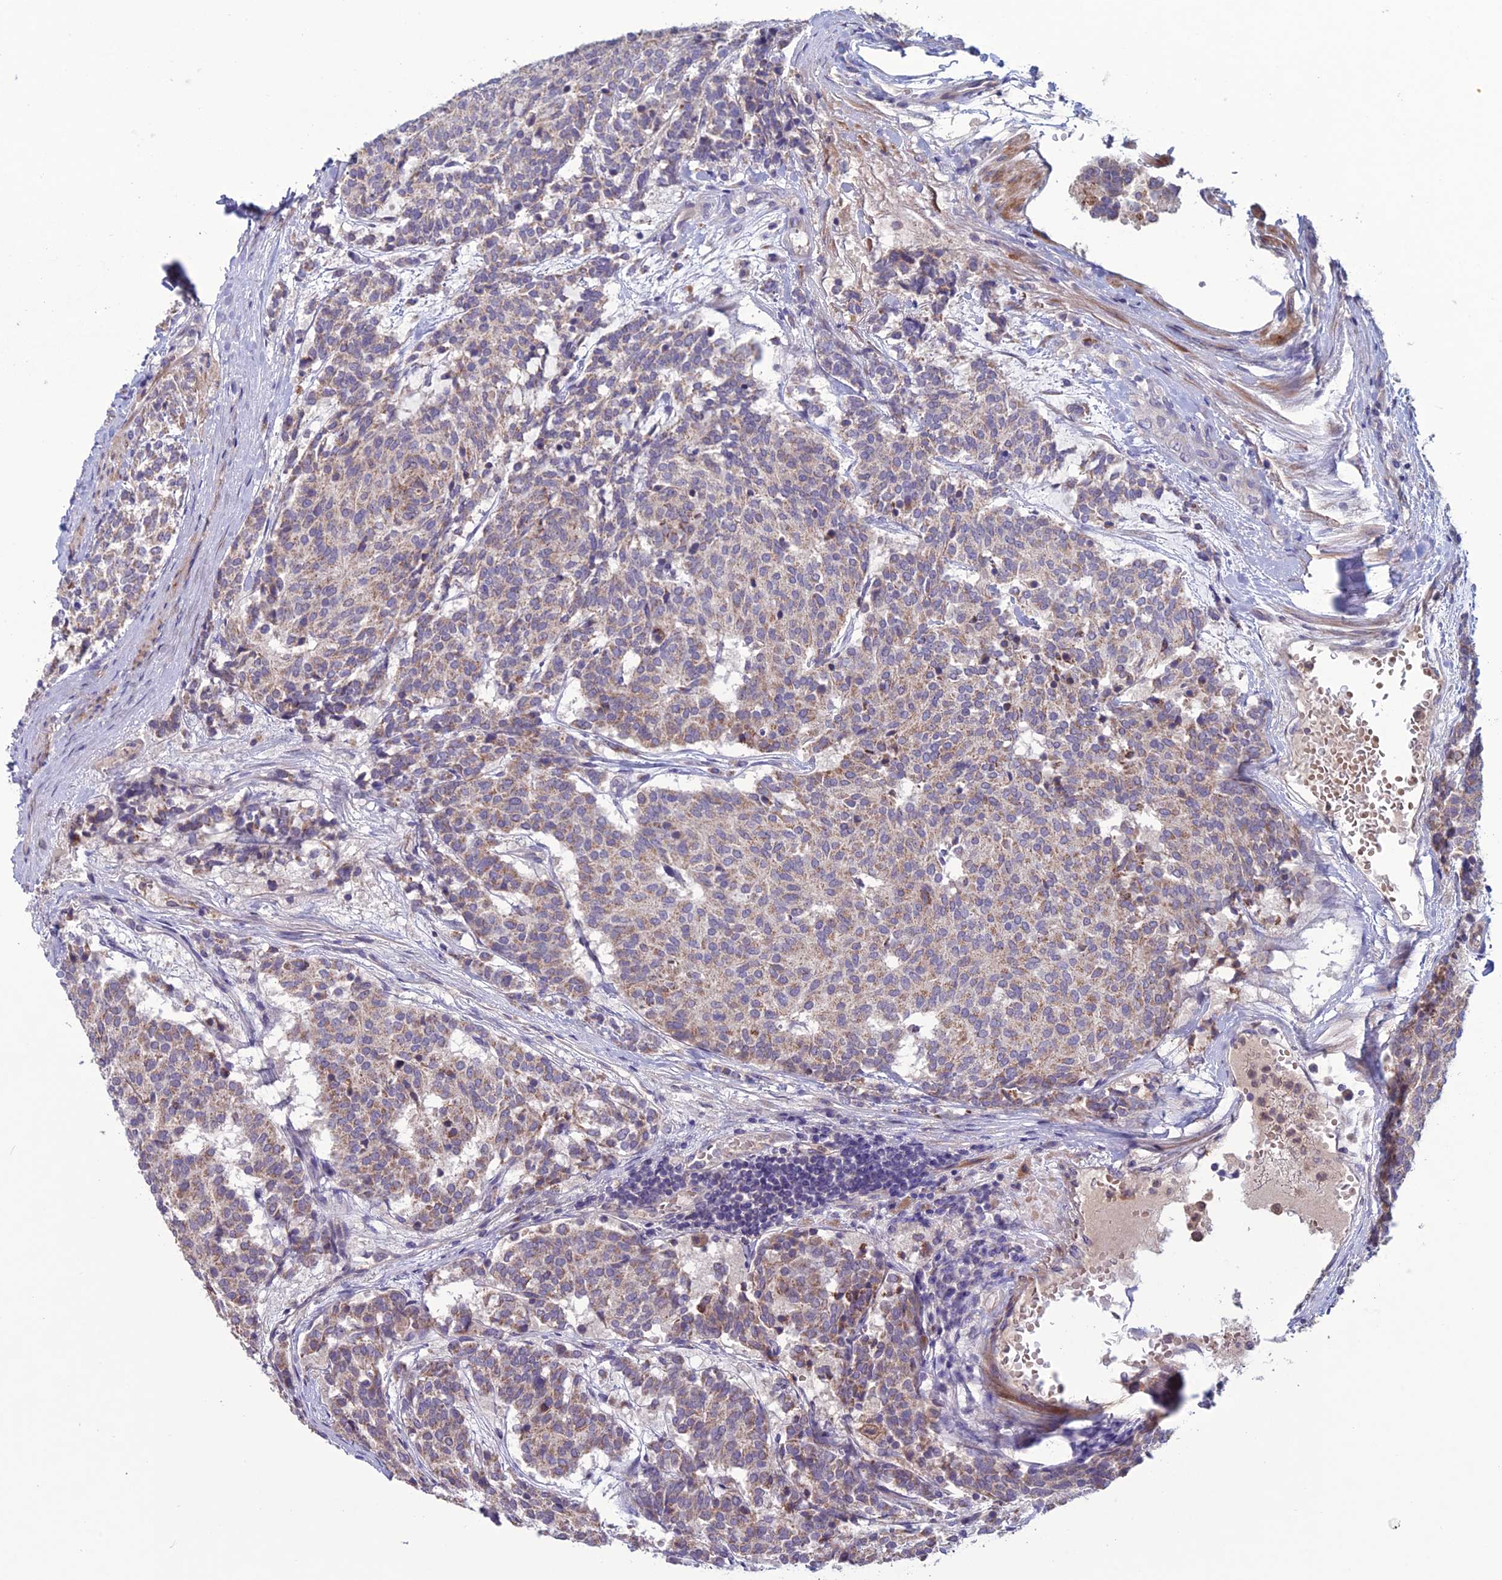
{"staining": {"intensity": "moderate", "quantity": "25%-75%", "location": "cytoplasmic/membranous"}, "tissue": "carcinoid", "cell_type": "Tumor cells", "image_type": "cancer", "snomed": [{"axis": "morphology", "description": "Carcinoid, malignant, NOS"}, {"axis": "topography", "description": "Pancreas"}], "caption": "Human carcinoid (malignant) stained with a brown dye exhibits moderate cytoplasmic/membranous positive staining in approximately 25%-75% of tumor cells.", "gene": "C2orf76", "patient": {"sex": "female", "age": 54}}